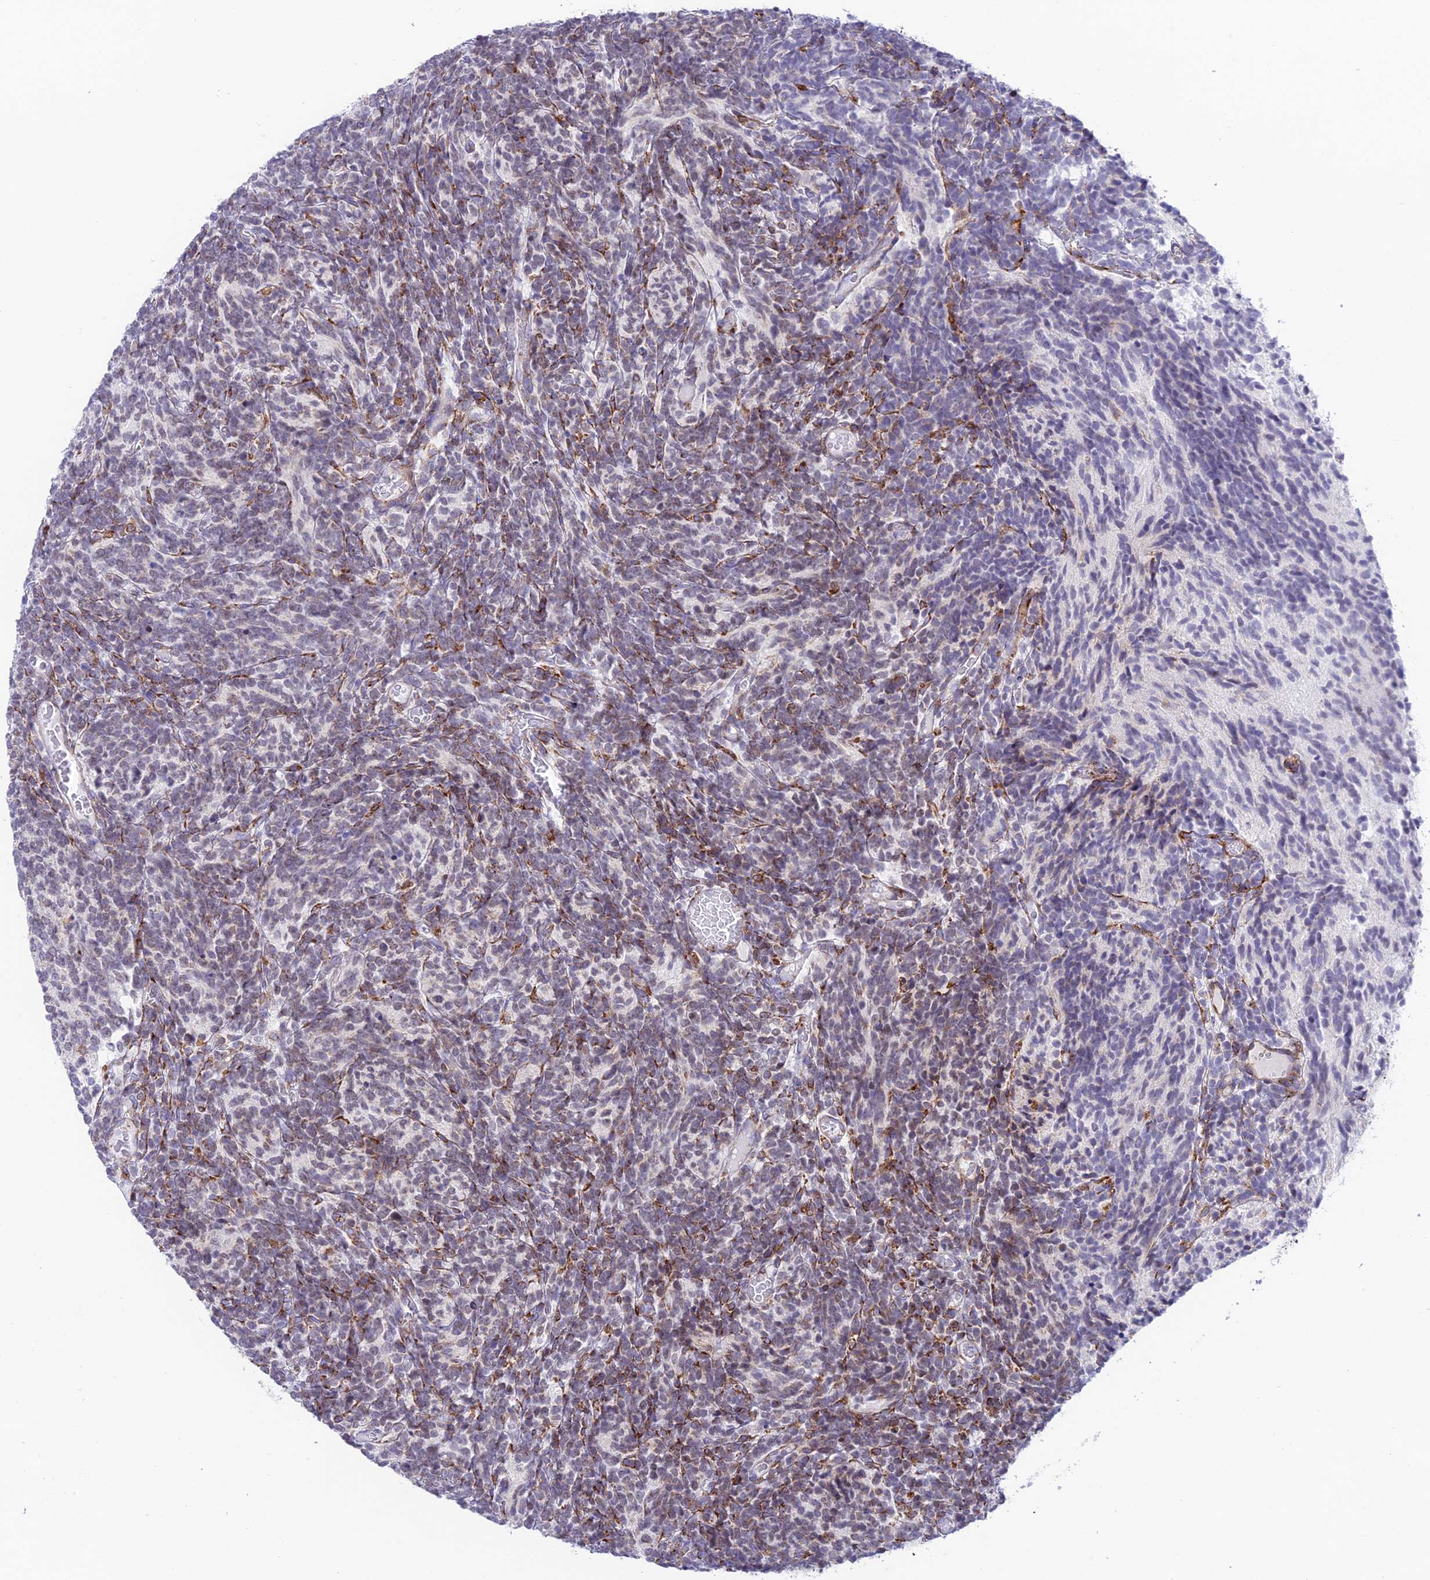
{"staining": {"intensity": "moderate", "quantity": "<25%", "location": "cytoplasmic/membranous"}, "tissue": "glioma", "cell_type": "Tumor cells", "image_type": "cancer", "snomed": [{"axis": "morphology", "description": "Glioma, malignant, Low grade"}, {"axis": "topography", "description": "Brain"}], "caption": "Glioma tissue exhibits moderate cytoplasmic/membranous expression in about <25% of tumor cells, visualized by immunohistochemistry.", "gene": "TUBGCP6", "patient": {"sex": "female", "age": 1}}